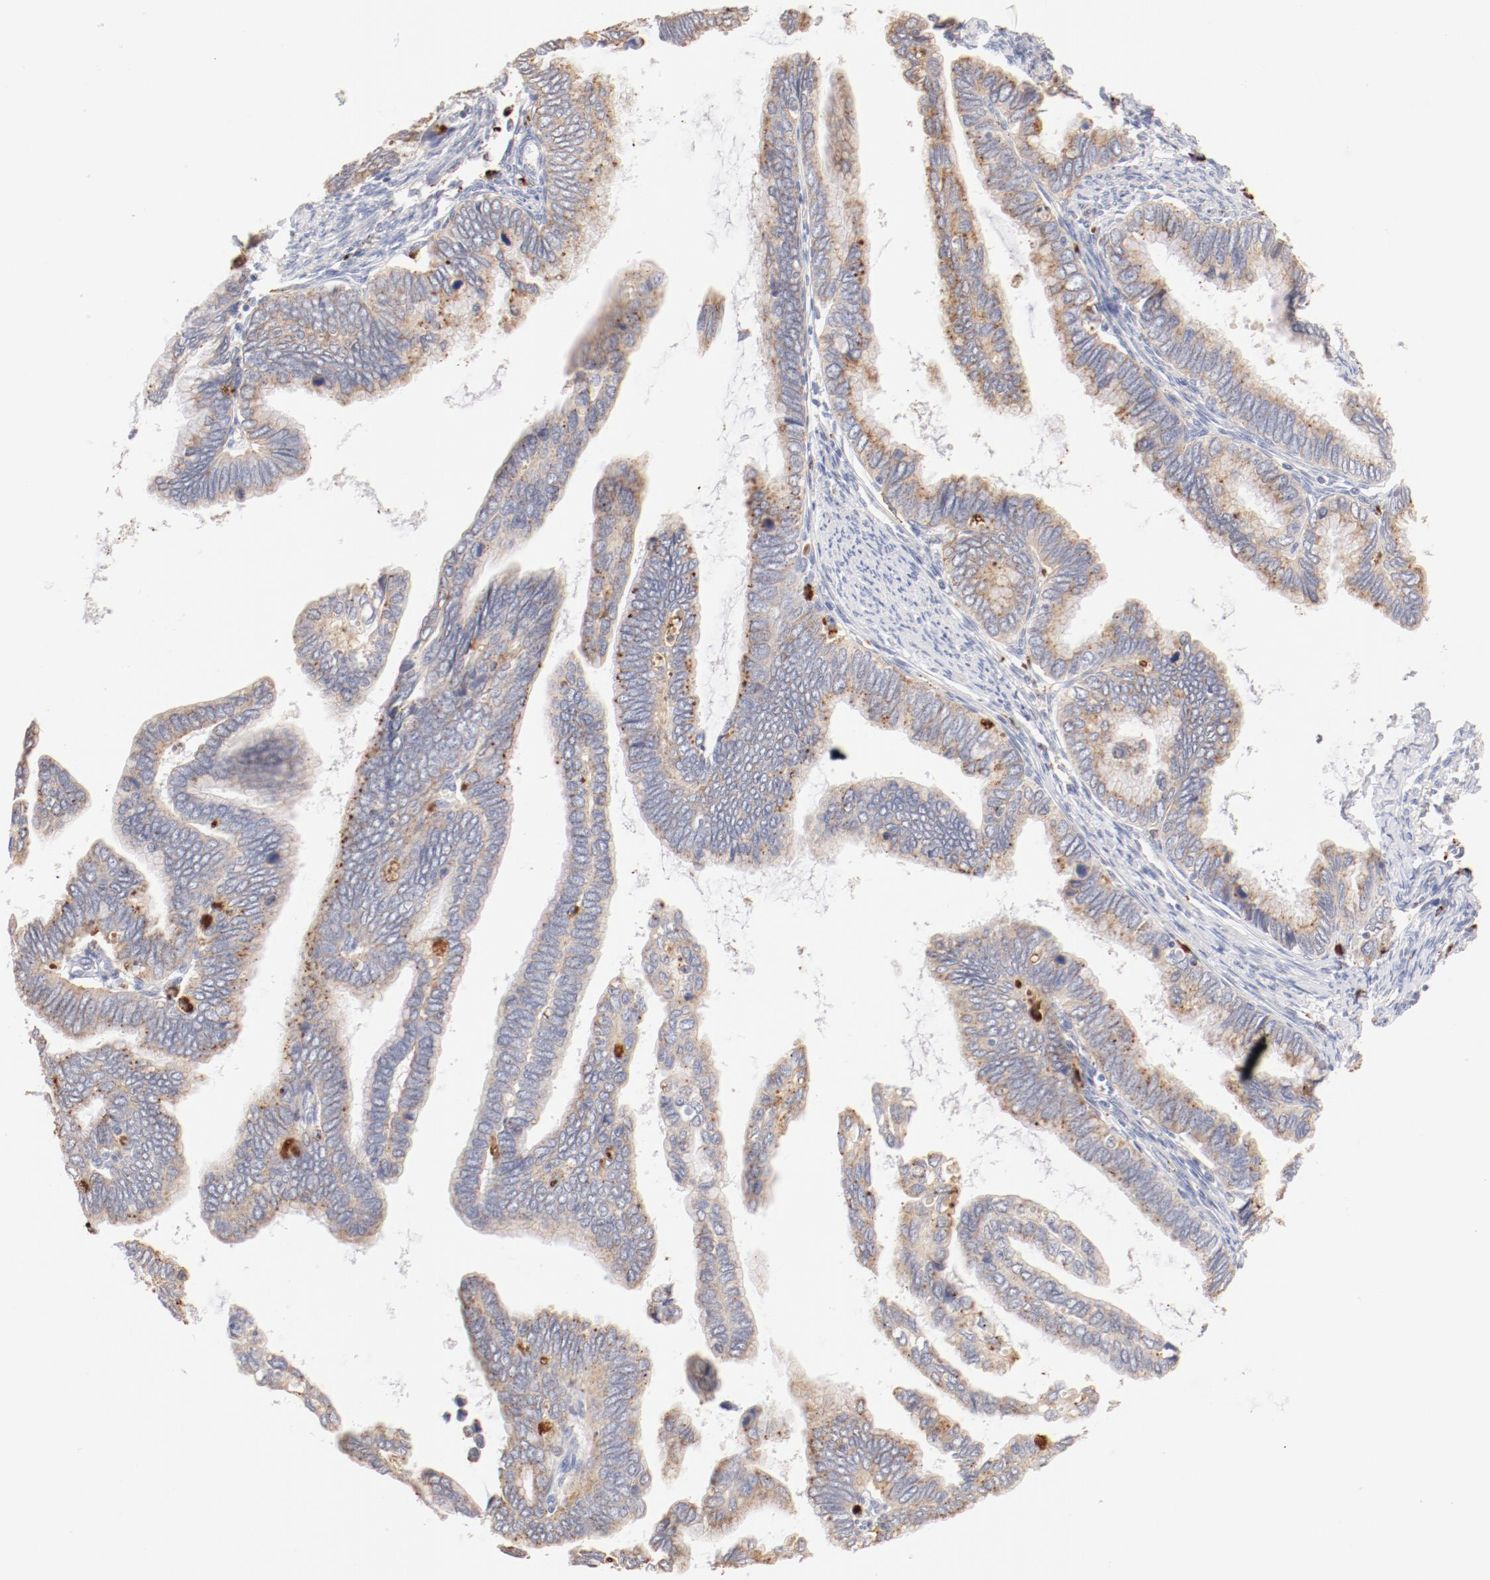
{"staining": {"intensity": "moderate", "quantity": "<25%", "location": "cytoplasmic/membranous"}, "tissue": "cervical cancer", "cell_type": "Tumor cells", "image_type": "cancer", "snomed": [{"axis": "morphology", "description": "Adenocarcinoma, NOS"}, {"axis": "topography", "description": "Cervix"}], "caption": "This image displays adenocarcinoma (cervical) stained with IHC to label a protein in brown. The cytoplasmic/membranous of tumor cells show moderate positivity for the protein. Nuclei are counter-stained blue.", "gene": "CTSH", "patient": {"sex": "female", "age": 49}}